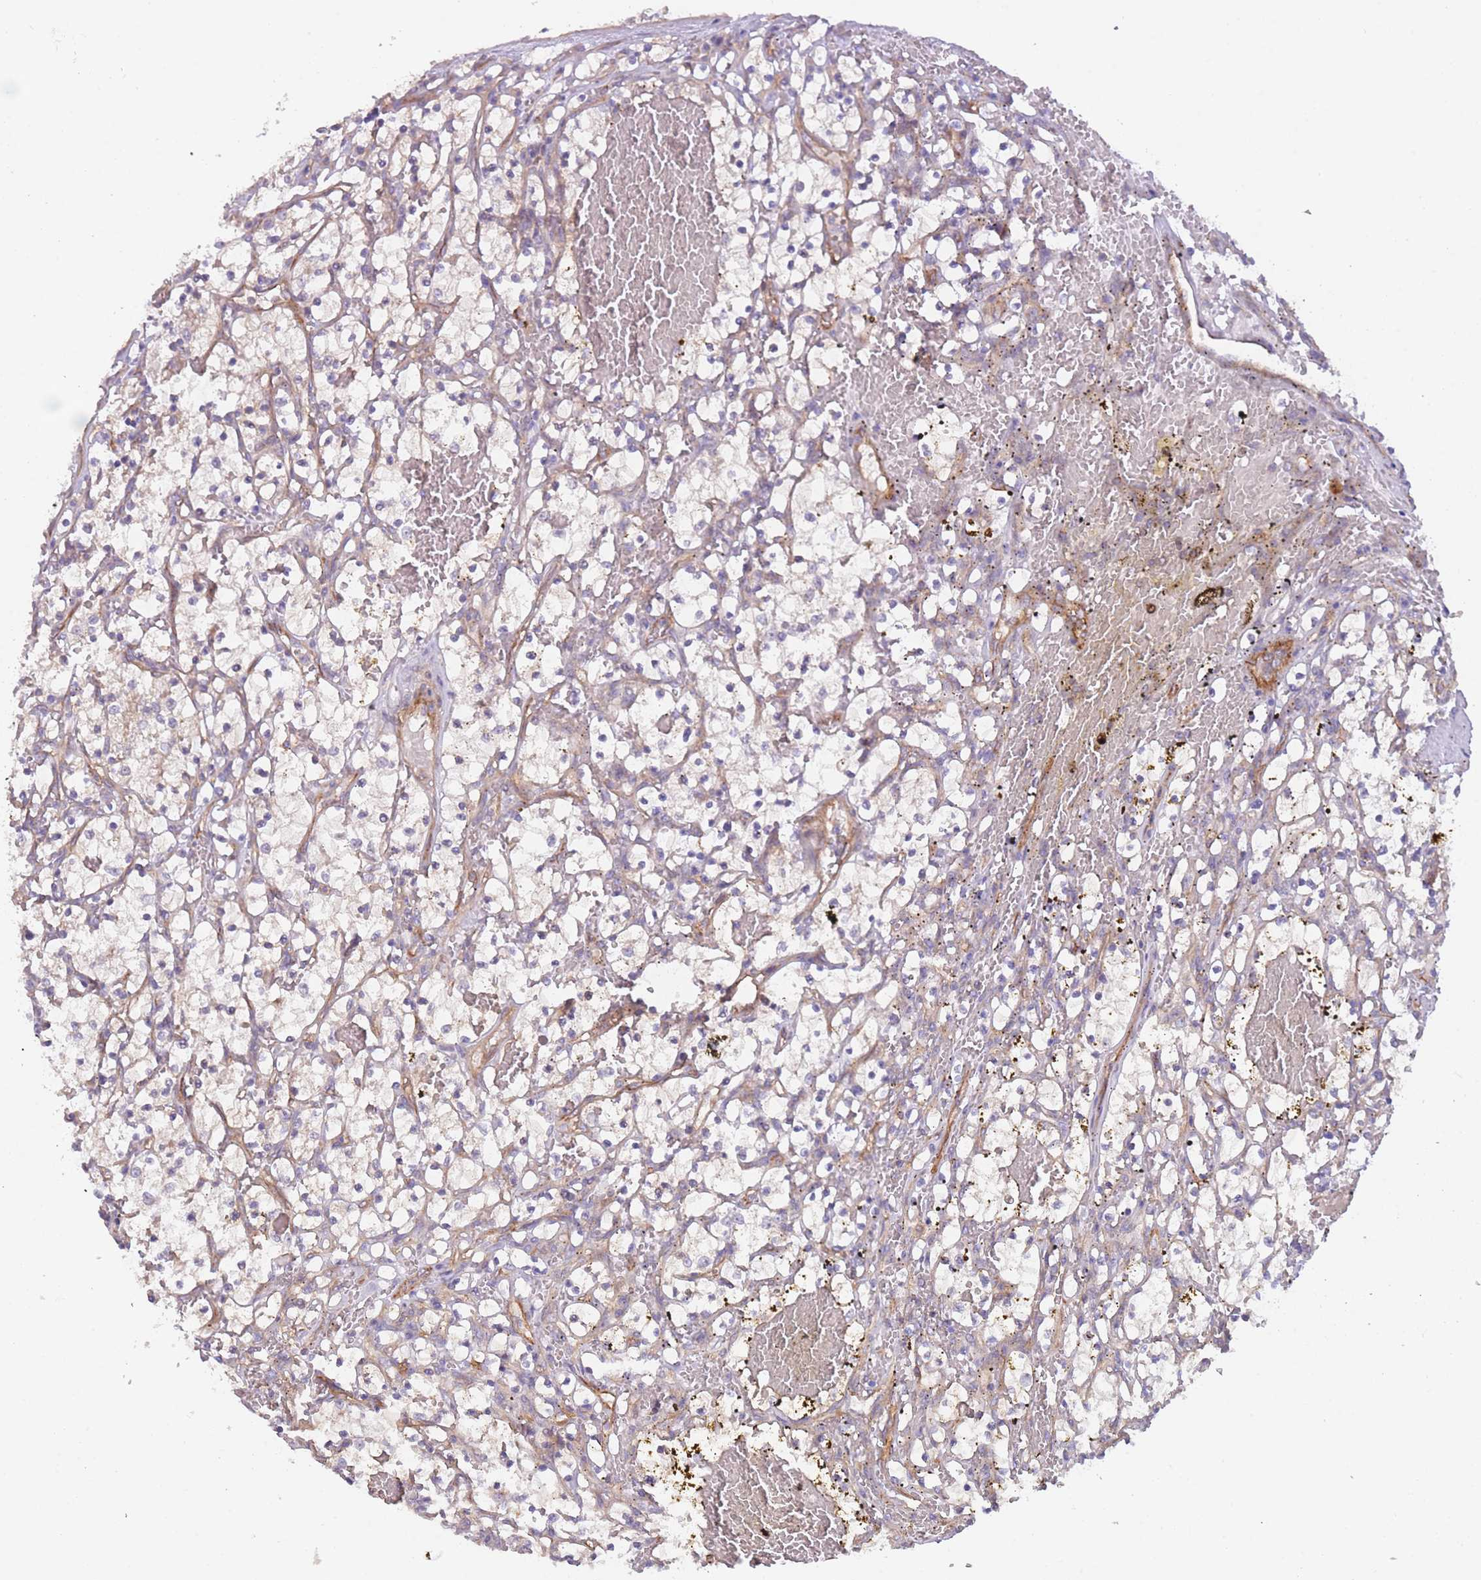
{"staining": {"intensity": "negative", "quantity": "none", "location": "none"}, "tissue": "renal cancer", "cell_type": "Tumor cells", "image_type": "cancer", "snomed": [{"axis": "morphology", "description": "Adenocarcinoma, NOS"}, {"axis": "topography", "description": "Kidney"}], "caption": "Immunohistochemical staining of human renal cancer (adenocarcinoma) displays no significant staining in tumor cells.", "gene": "WDR93", "patient": {"sex": "female", "age": 69}}